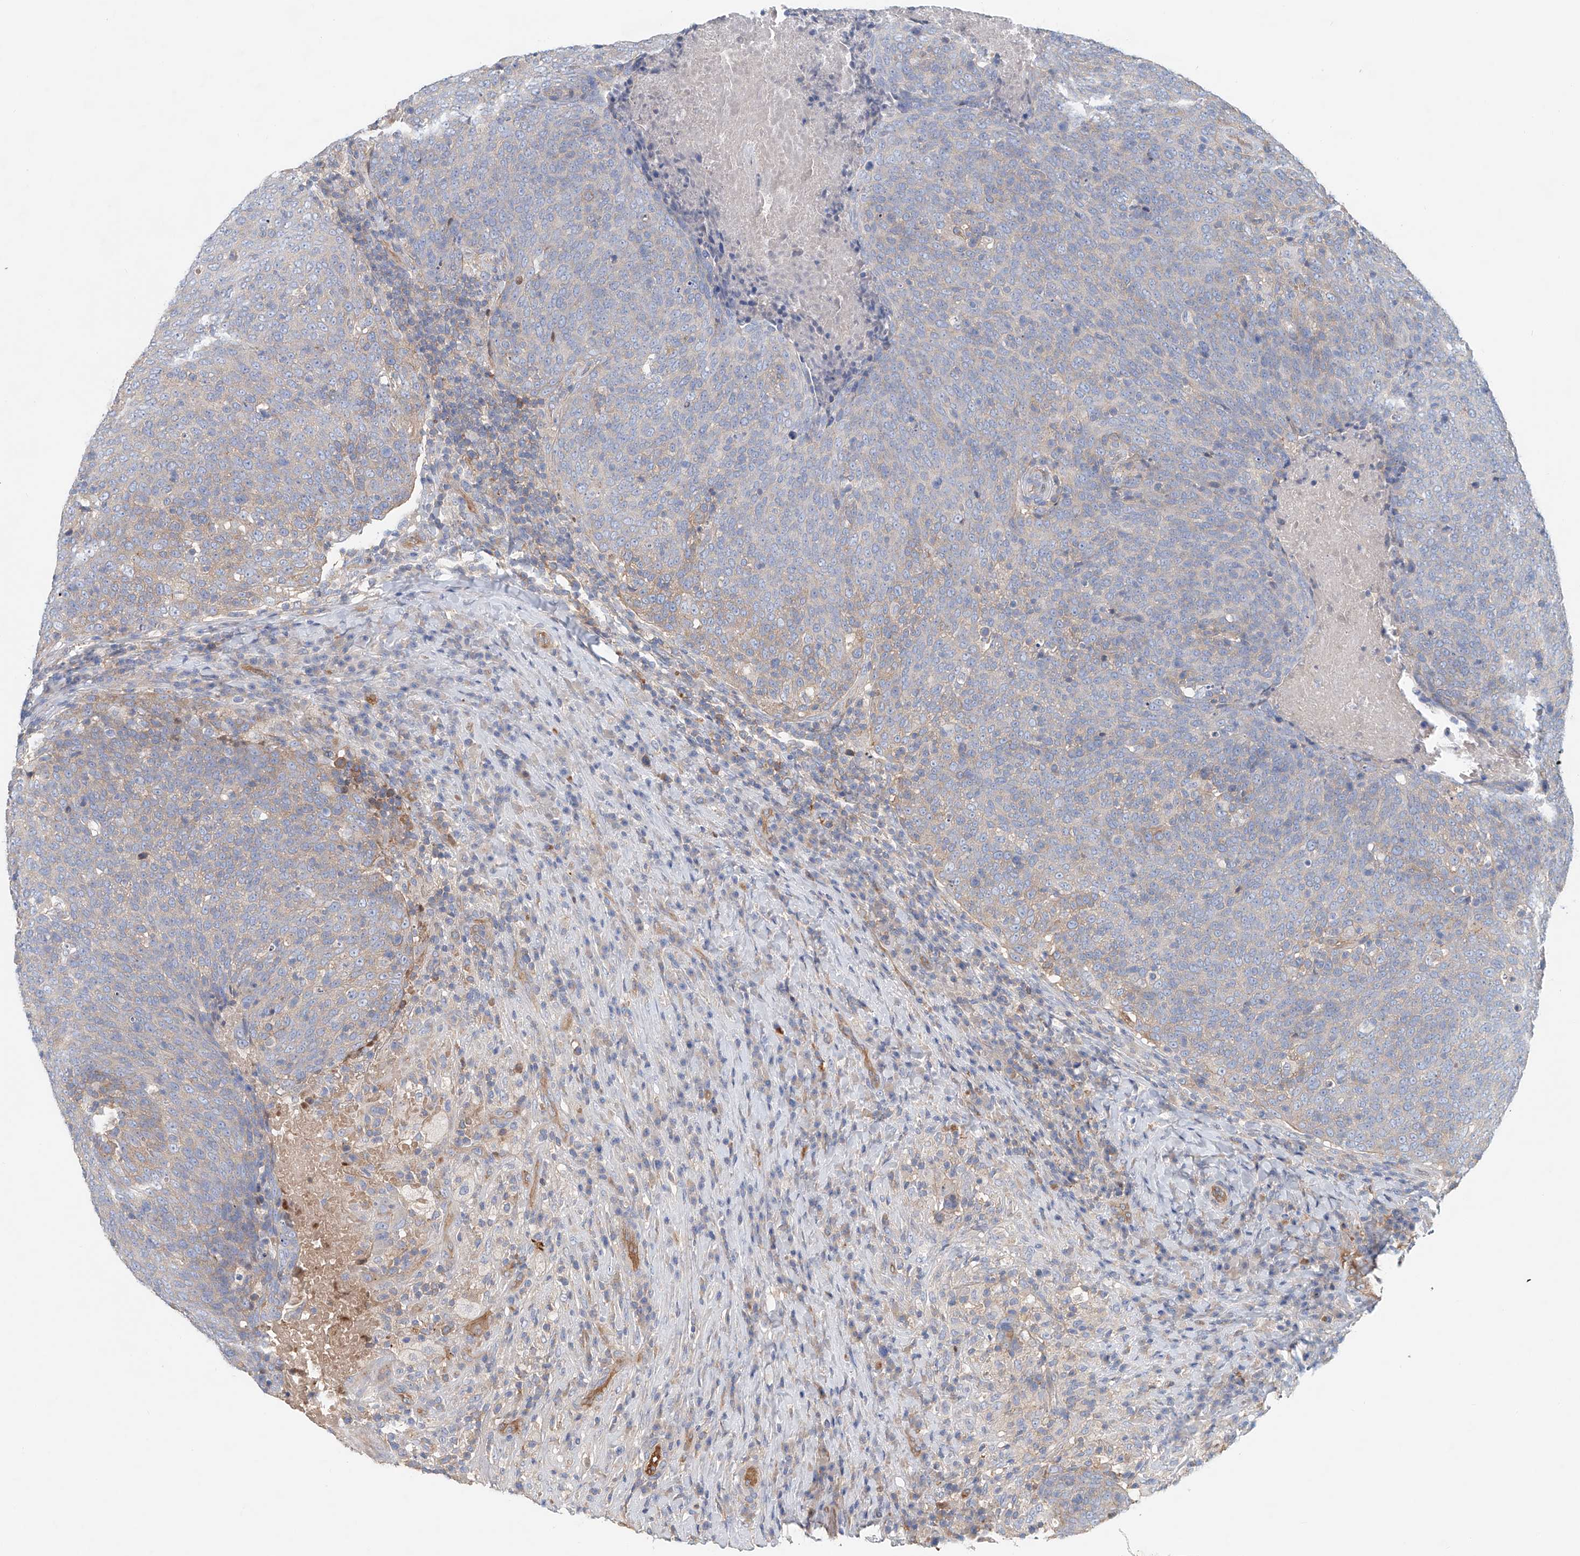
{"staining": {"intensity": "weak", "quantity": "25%-75%", "location": "cytoplasmic/membranous"}, "tissue": "head and neck cancer", "cell_type": "Tumor cells", "image_type": "cancer", "snomed": [{"axis": "morphology", "description": "Squamous cell carcinoma, NOS"}, {"axis": "morphology", "description": "Squamous cell carcinoma, metastatic, NOS"}, {"axis": "topography", "description": "Lymph node"}, {"axis": "topography", "description": "Head-Neck"}], "caption": "IHC histopathology image of human squamous cell carcinoma (head and neck) stained for a protein (brown), which reveals low levels of weak cytoplasmic/membranous positivity in approximately 25%-75% of tumor cells.", "gene": "FRYL", "patient": {"sex": "male", "age": 62}}